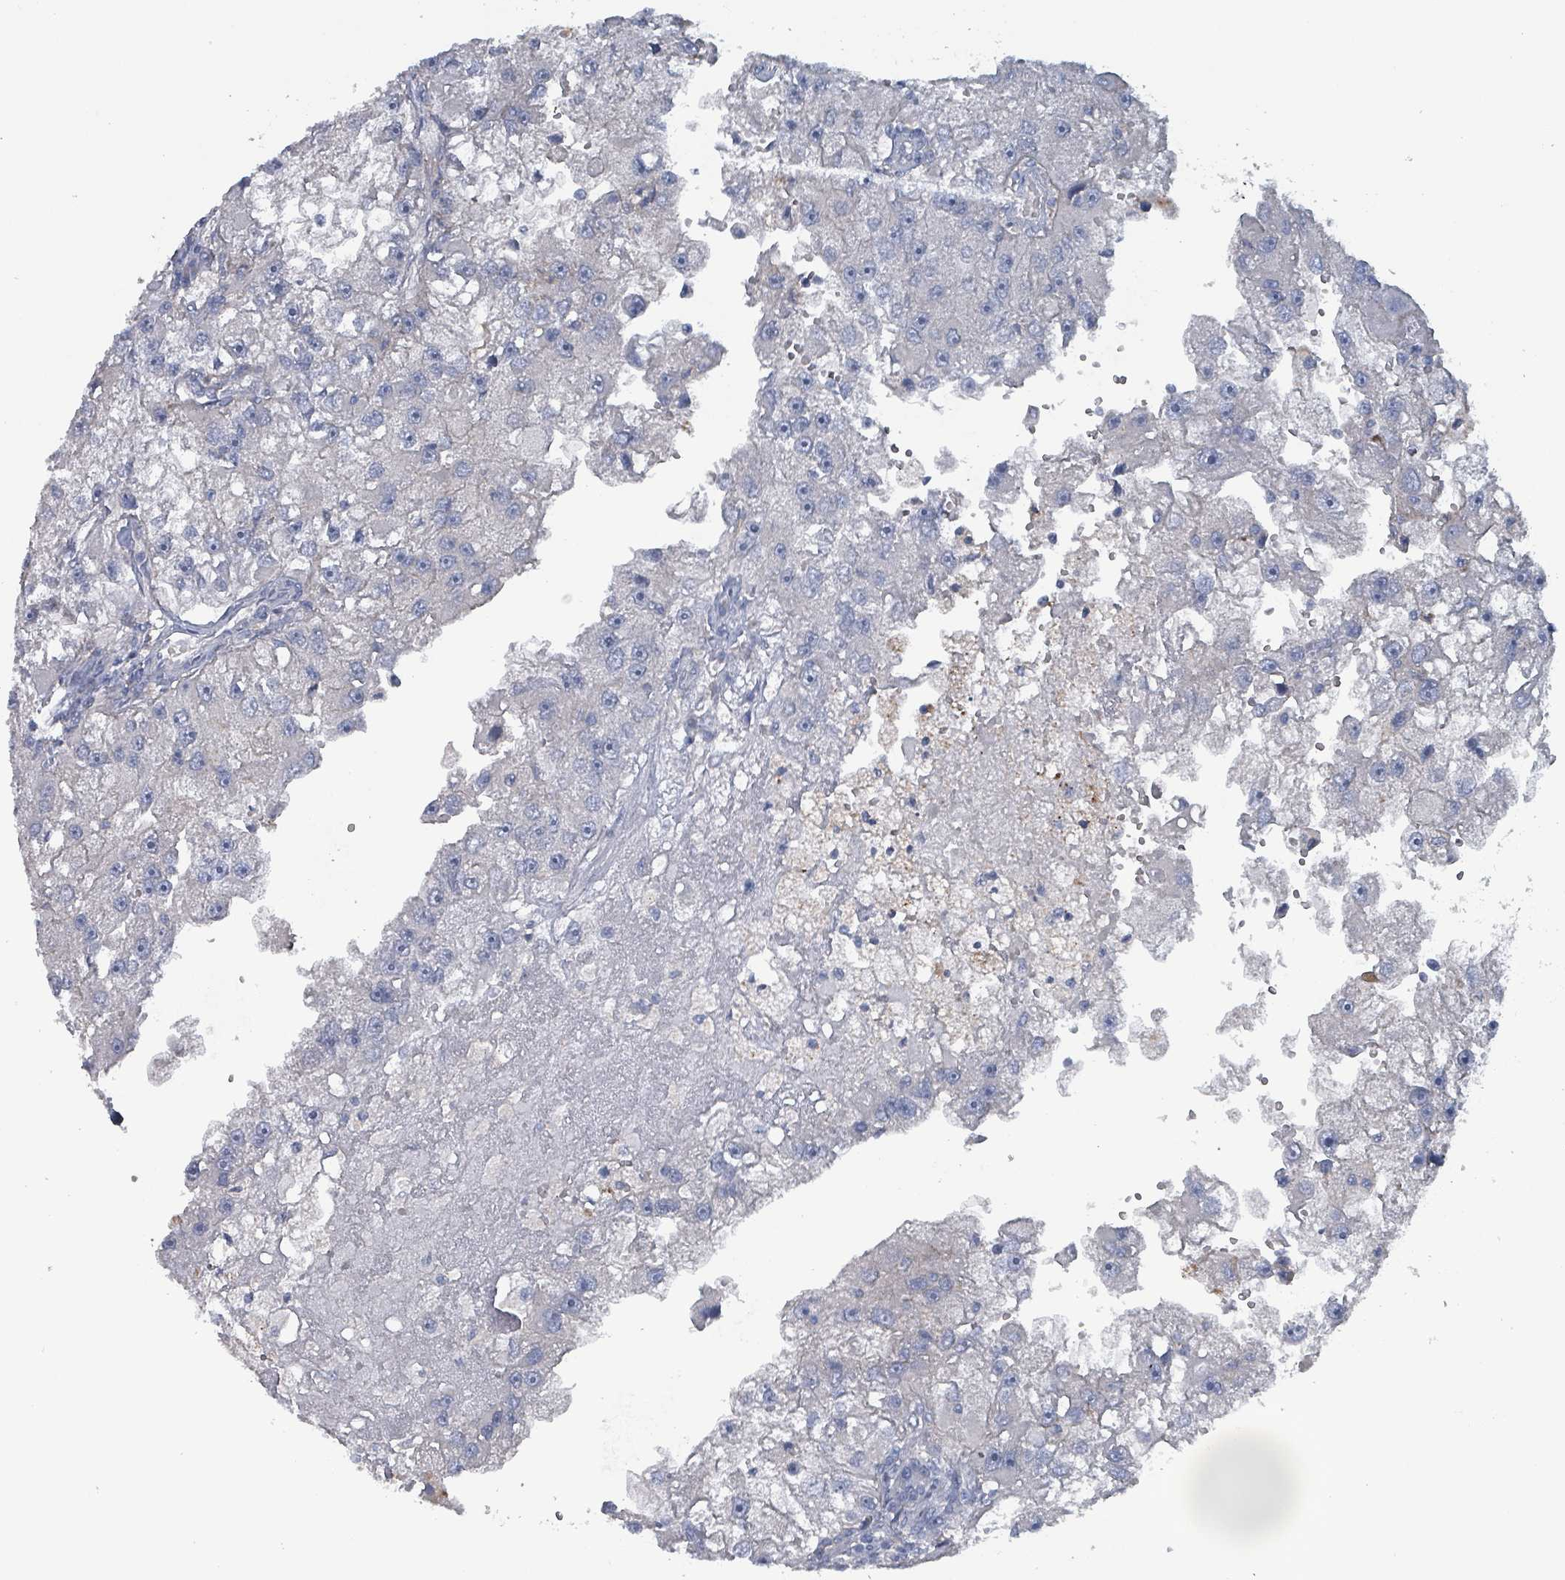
{"staining": {"intensity": "negative", "quantity": "none", "location": "none"}, "tissue": "renal cancer", "cell_type": "Tumor cells", "image_type": "cancer", "snomed": [{"axis": "morphology", "description": "Adenocarcinoma, NOS"}, {"axis": "topography", "description": "Kidney"}], "caption": "The immunohistochemistry histopathology image has no significant staining in tumor cells of renal cancer (adenocarcinoma) tissue. Brightfield microscopy of IHC stained with DAB (brown) and hematoxylin (blue), captured at high magnification.", "gene": "TAAR5", "patient": {"sex": "male", "age": 63}}